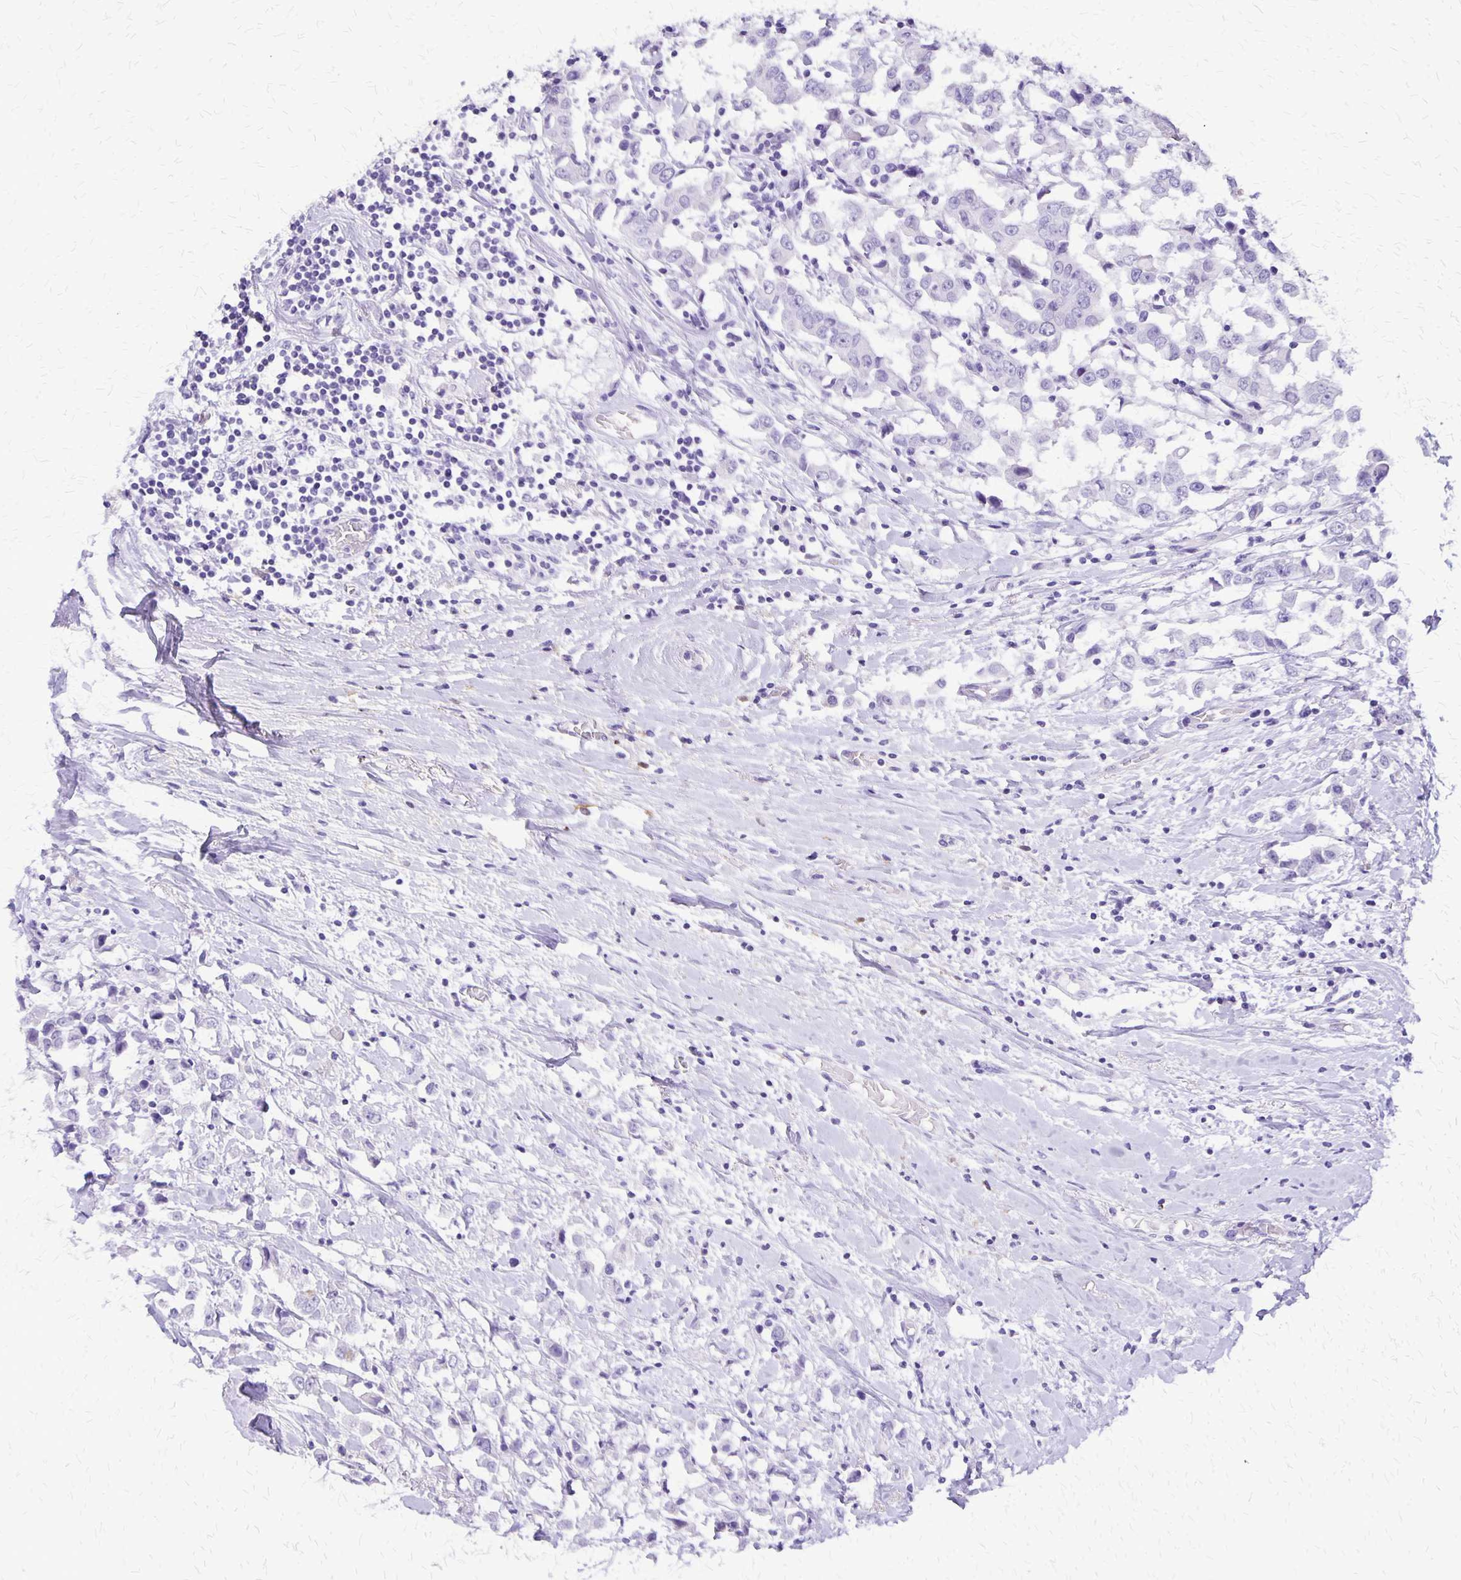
{"staining": {"intensity": "negative", "quantity": "none", "location": "none"}, "tissue": "breast cancer", "cell_type": "Tumor cells", "image_type": "cancer", "snomed": [{"axis": "morphology", "description": "Duct carcinoma"}, {"axis": "topography", "description": "Breast"}], "caption": "The histopathology image exhibits no significant staining in tumor cells of breast cancer (intraductal carcinoma).", "gene": "SLC13A2", "patient": {"sex": "female", "age": 61}}